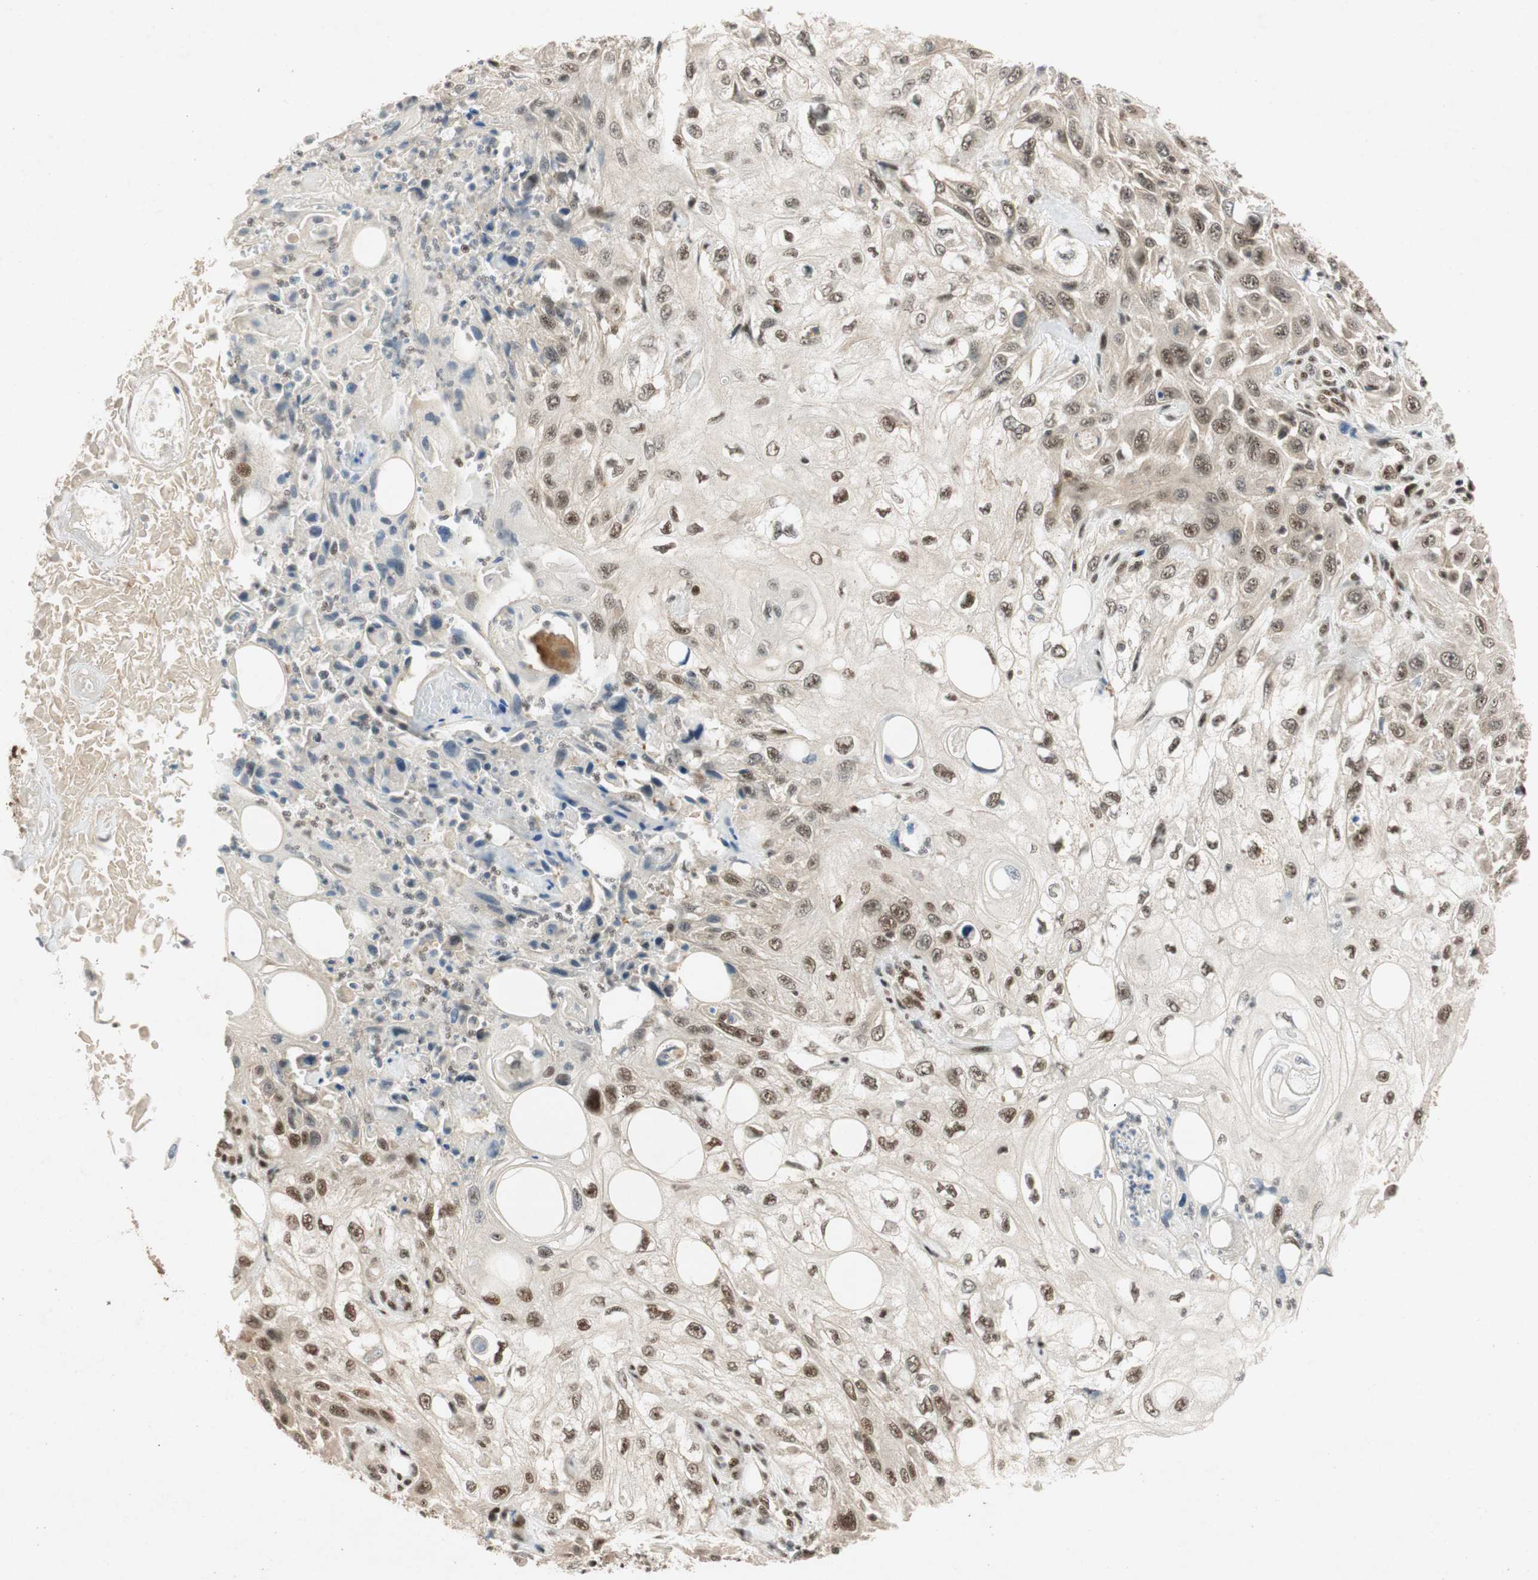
{"staining": {"intensity": "moderate", "quantity": ">75%", "location": "nuclear"}, "tissue": "skin cancer", "cell_type": "Tumor cells", "image_type": "cancer", "snomed": [{"axis": "morphology", "description": "Squamous cell carcinoma, NOS"}, {"axis": "topography", "description": "Skin"}], "caption": "Skin cancer (squamous cell carcinoma) stained with a brown dye displays moderate nuclear positive staining in about >75% of tumor cells.", "gene": "NCBP3", "patient": {"sex": "male", "age": 75}}